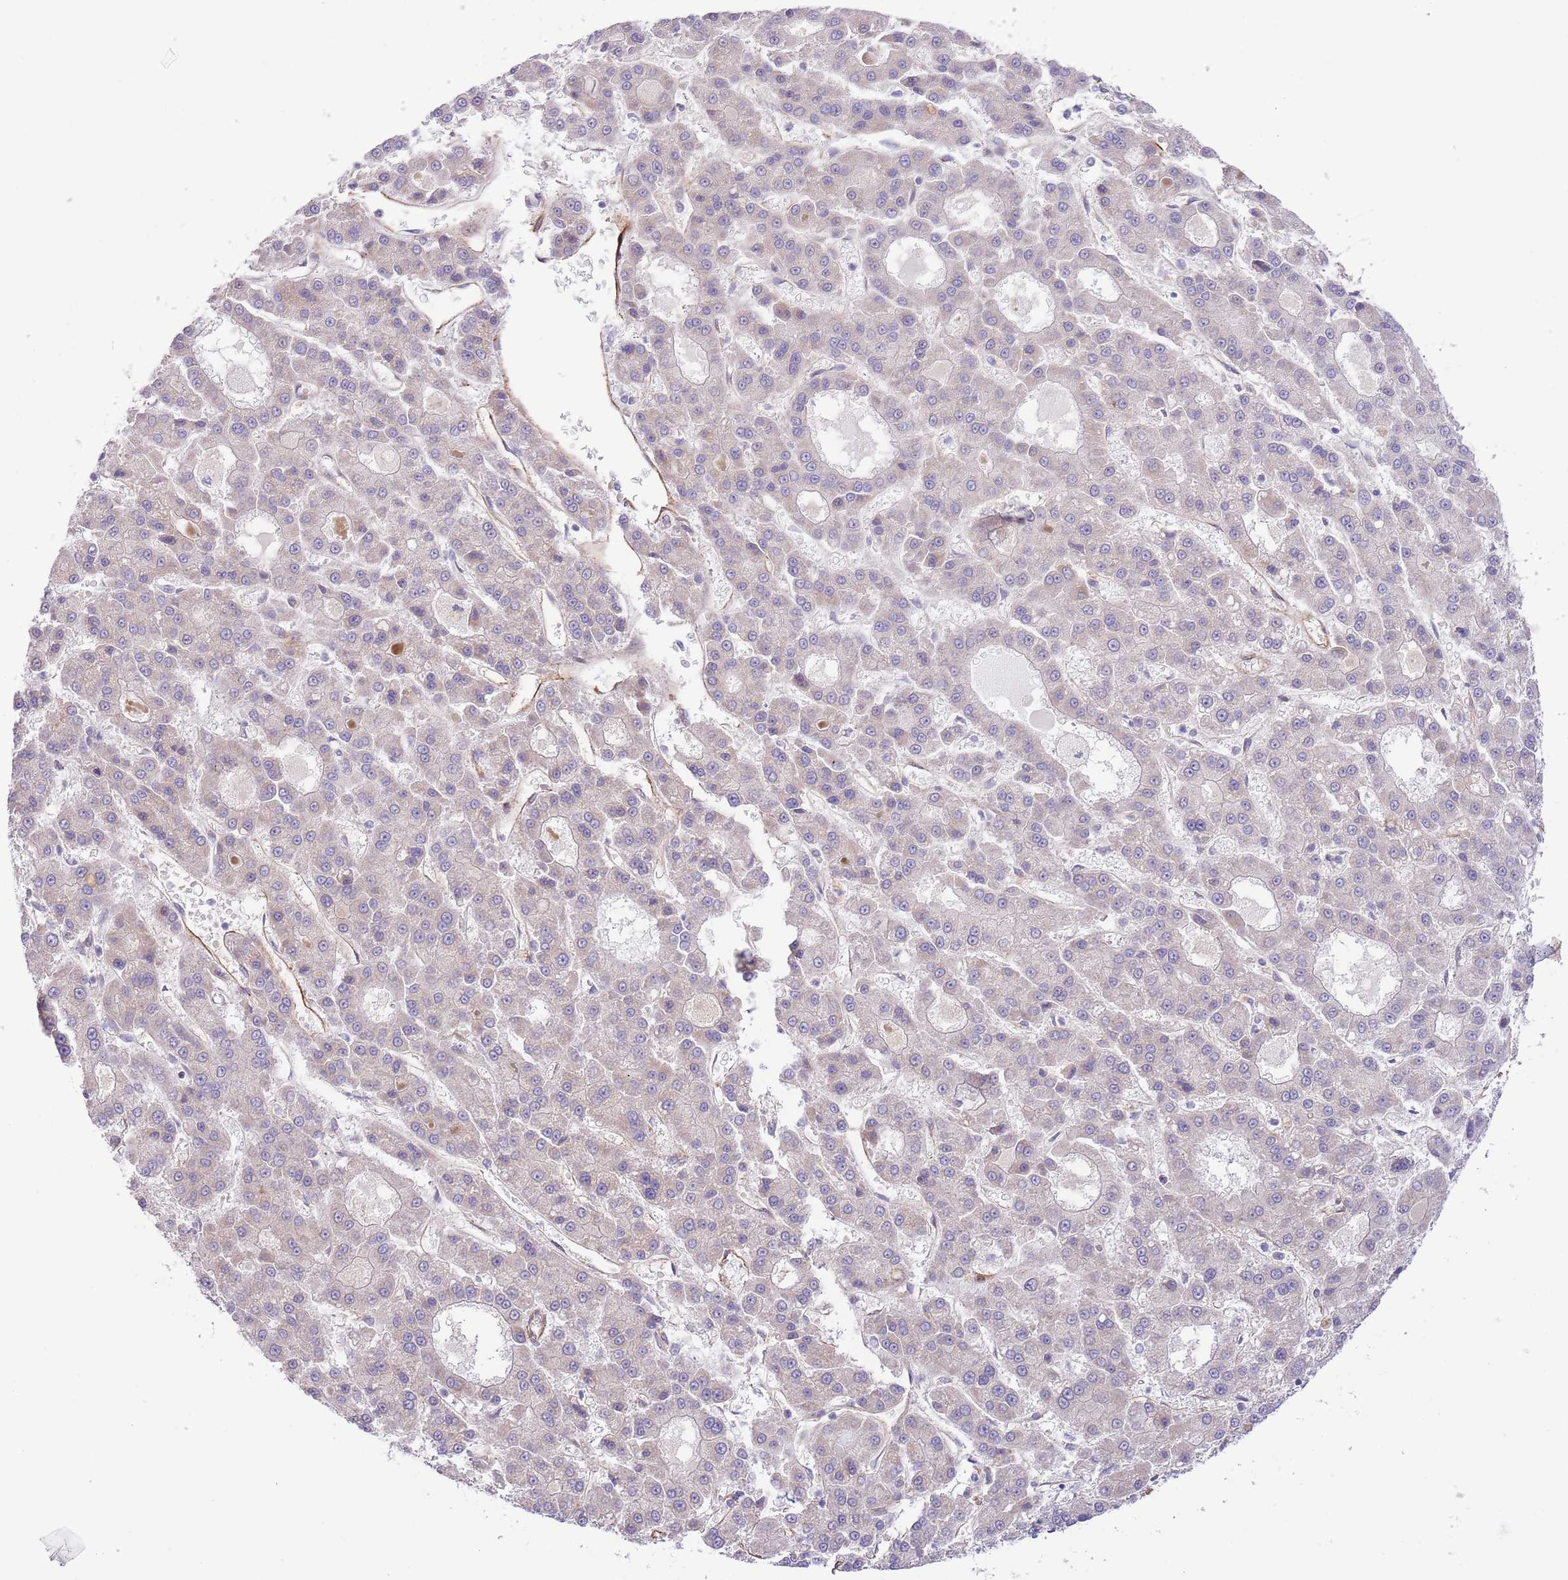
{"staining": {"intensity": "negative", "quantity": "none", "location": "none"}, "tissue": "liver cancer", "cell_type": "Tumor cells", "image_type": "cancer", "snomed": [{"axis": "morphology", "description": "Carcinoma, Hepatocellular, NOS"}, {"axis": "topography", "description": "Liver"}], "caption": "Tumor cells show no significant staining in liver hepatocellular carcinoma.", "gene": "NEK3", "patient": {"sex": "male", "age": 70}}